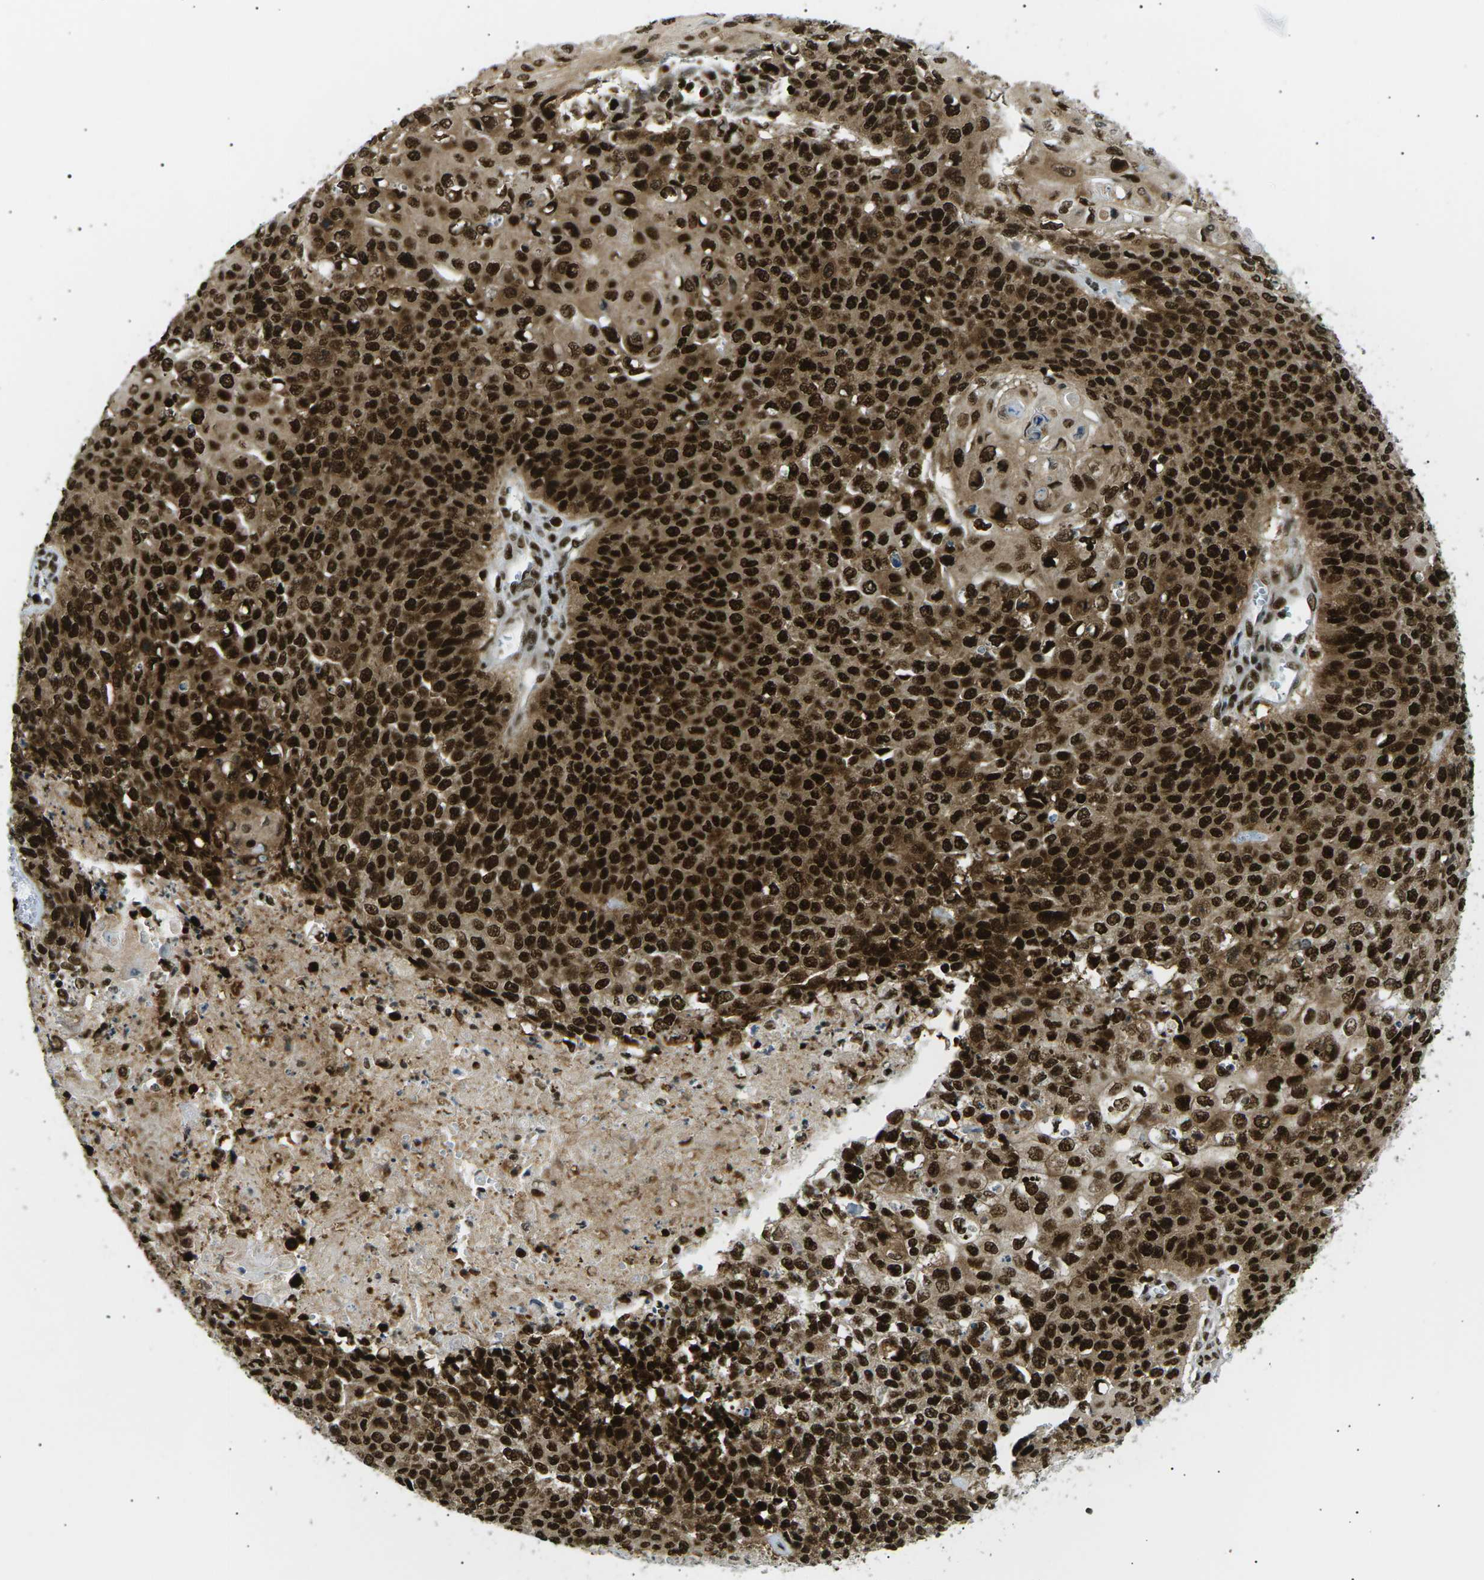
{"staining": {"intensity": "strong", "quantity": ">75%", "location": "cytoplasmic/membranous,nuclear"}, "tissue": "cervical cancer", "cell_type": "Tumor cells", "image_type": "cancer", "snomed": [{"axis": "morphology", "description": "Squamous cell carcinoma, NOS"}, {"axis": "topography", "description": "Cervix"}], "caption": "Protein staining of cervical cancer tissue reveals strong cytoplasmic/membranous and nuclear positivity in approximately >75% of tumor cells. Using DAB (3,3'-diaminobenzidine) (brown) and hematoxylin (blue) stains, captured at high magnification using brightfield microscopy.", "gene": "RPA2", "patient": {"sex": "female", "age": 39}}